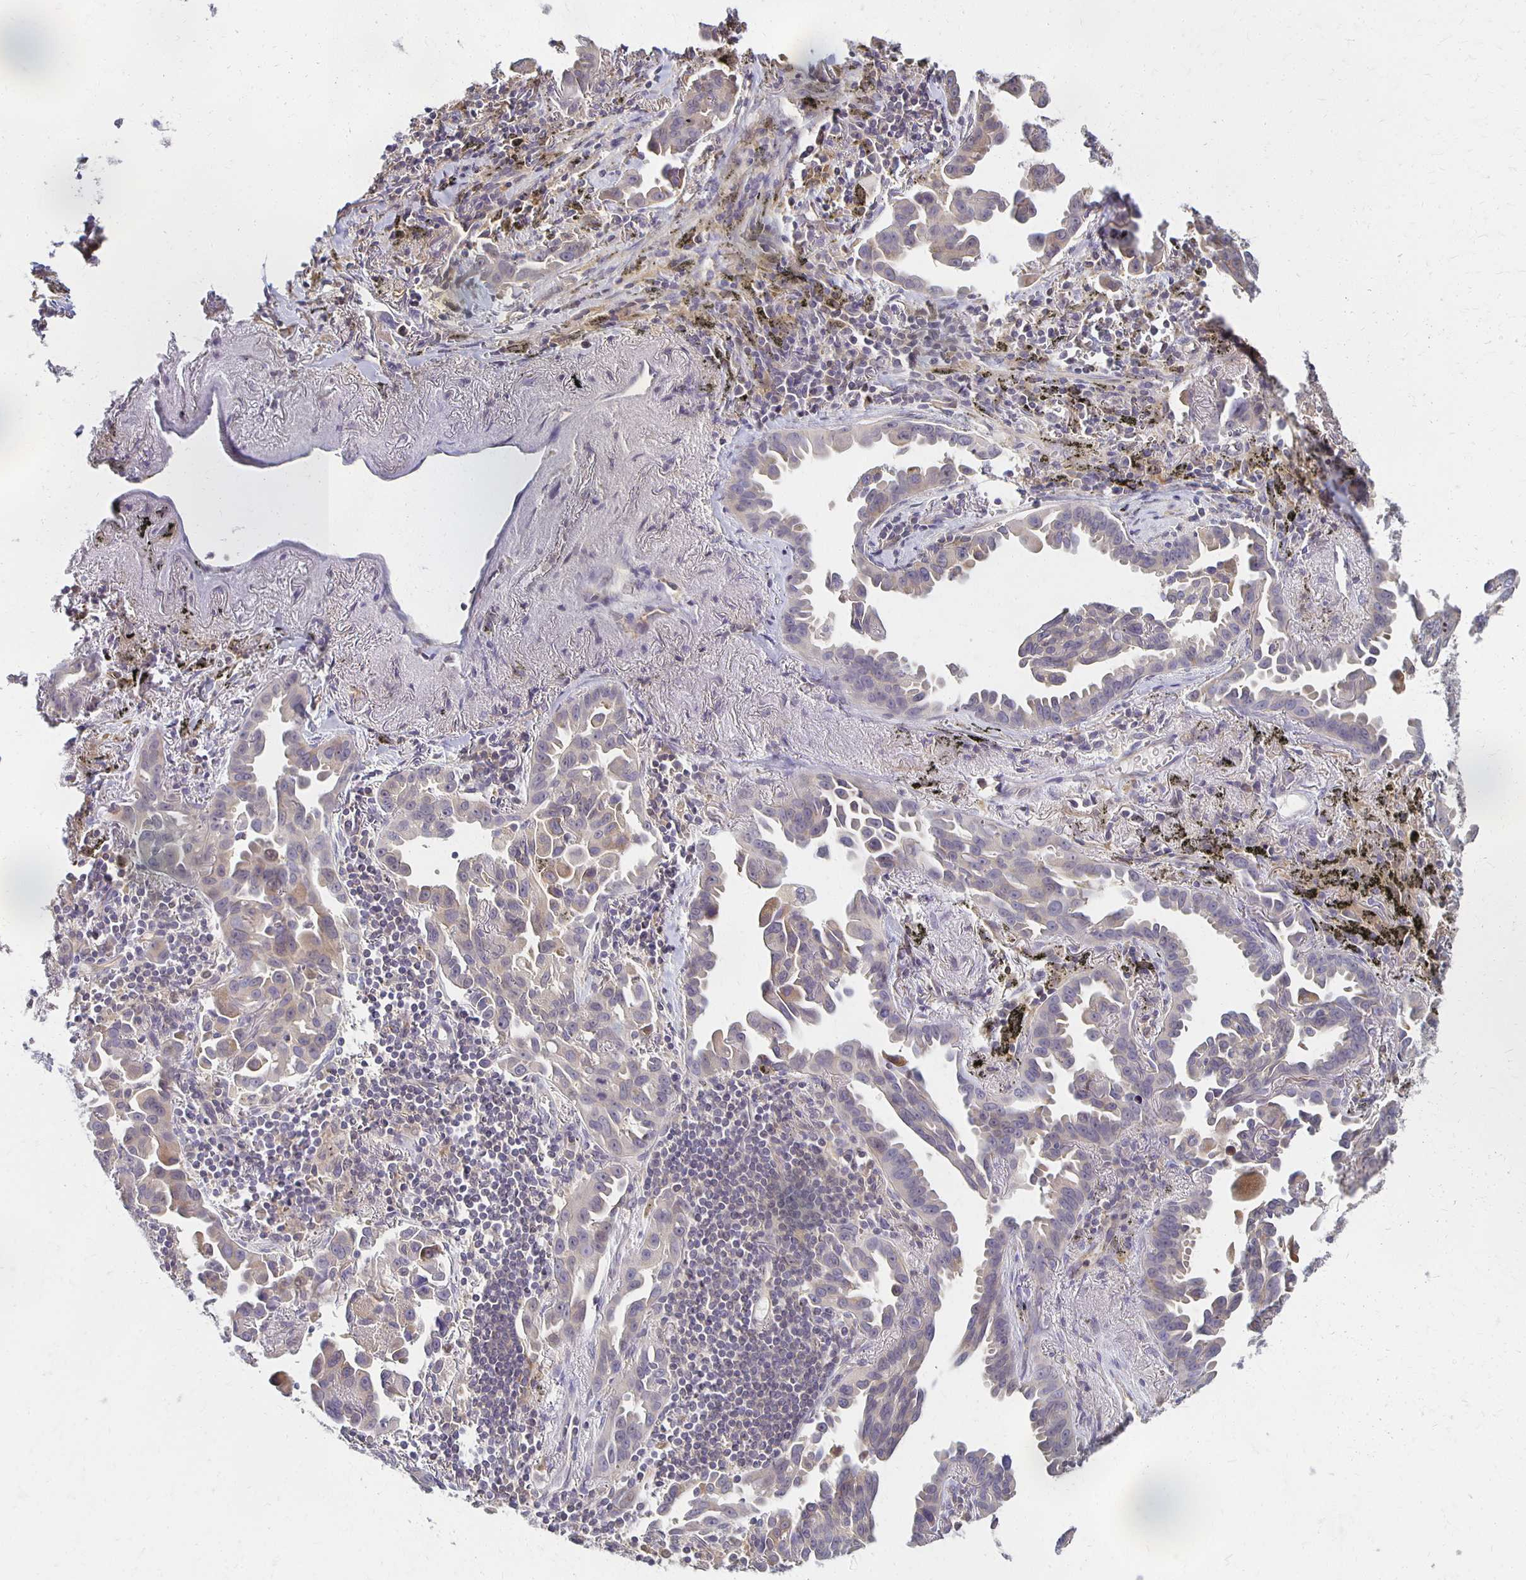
{"staining": {"intensity": "weak", "quantity": "25%-75%", "location": "cytoplasmic/membranous"}, "tissue": "lung cancer", "cell_type": "Tumor cells", "image_type": "cancer", "snomed": [{"axis": "morphology", "description": "Adenocarcinoma, NOS"}, {"axis": "topography", "description": "Lung"}], "caption": "A photomicrograph of lung adenocarcinoma stained for a protein displays weak cytoplasmic/membranous brown staining in tumor cells.", "gene": "GPX4", "patient": {"sex": "male", "age": 68}}